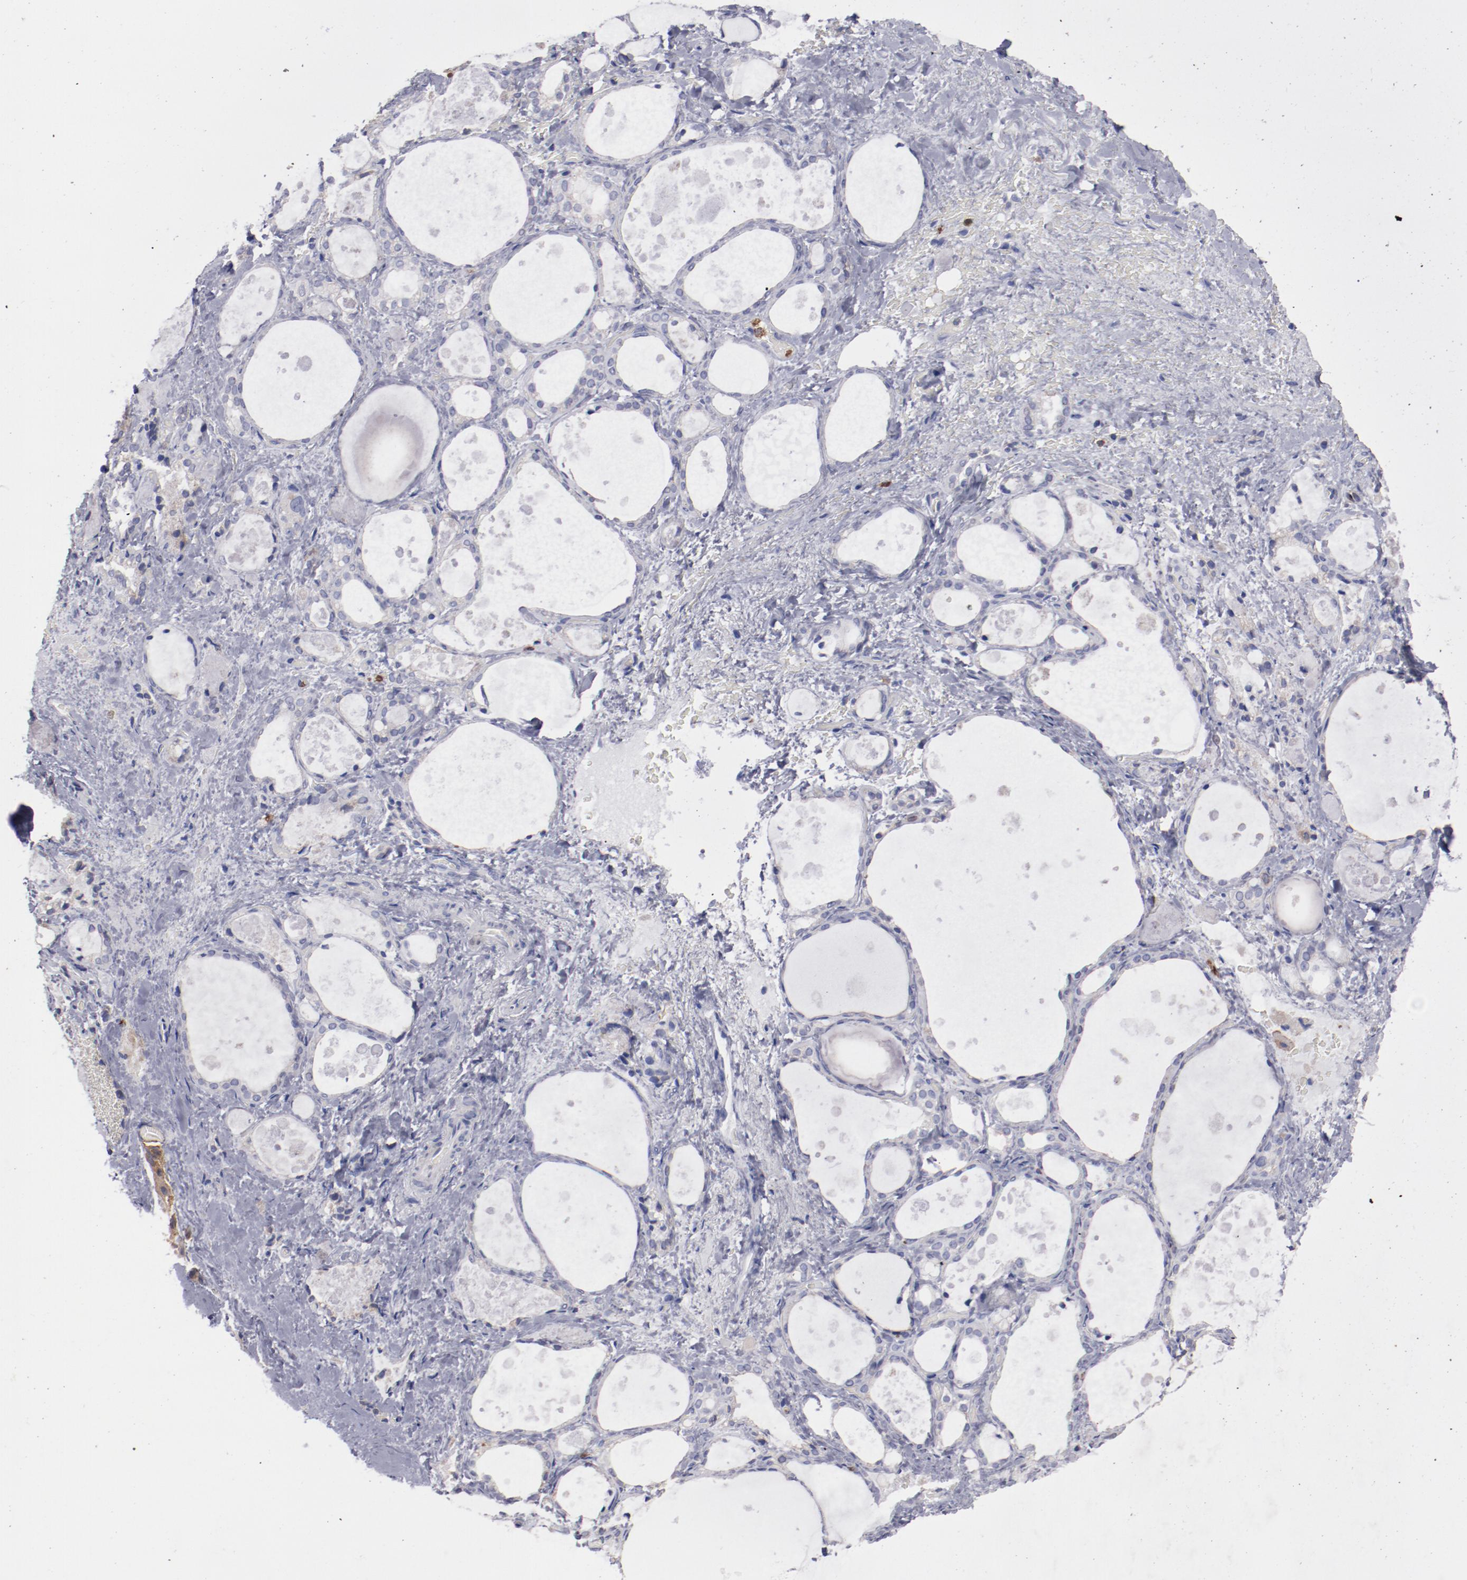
{"staining": {"intensity": "weak", "quantity": ">75%", "location": "cytoplasmic/membranous"}, "tissue": "thyroid gland", "cell_type": "Glandular cells", "image_type": "normal", "snomed": [{"axis": "morphology", "description": "Normal tissue, NOS"}, {"axis": "topography", "description": "Thyroid gland"}], "caption": "Thyroid gland stained with immunohistochemistry demonstrates weak cytoplasmic/membranous staining in about >75% of glandular cells.", "gene": "FGR", "patient": {"sex": "female", "age": 75}}